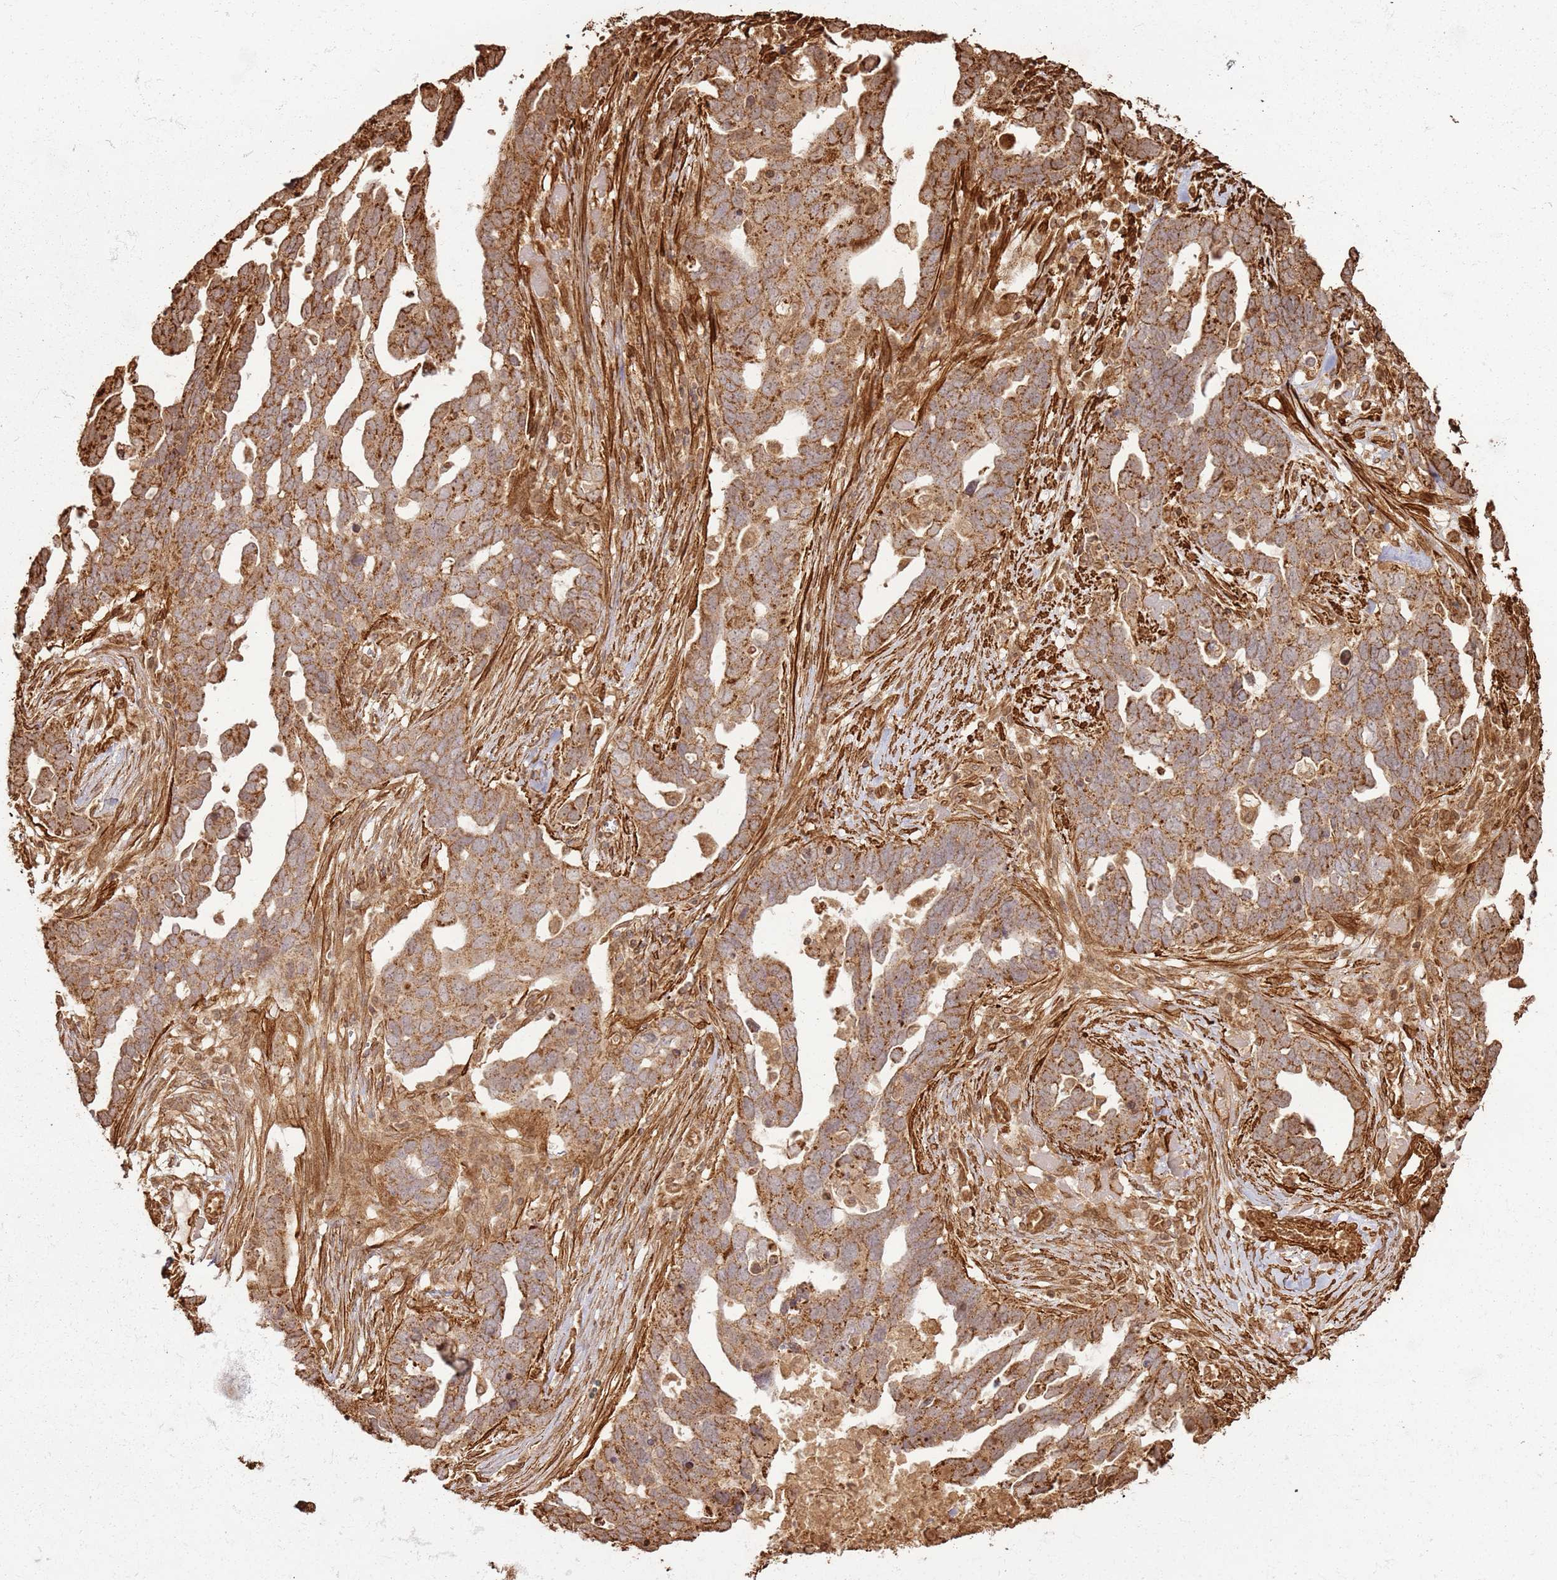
{"staining": {"intensity": "strong", "quantity": ">75%", "location": "cytoplasmic/membranous"}, "tissue": "ovarian cancer", "cell_type": "Tumor cells", "image_type": "cancer", "snomed": [{"axis": "morphology", "description": "Cystadenocarcinoma, serous, NOS"}, {"axis": "topography", "description": "Ovary"}], "caption": "Immunohistochemistry (IHC) staining of ovarian cancer, which displays high levels of strong cytoplasmic/membranous expression in about >75% of tumor cells indicating strong cytoplasmic/membranous protein staining. The staining was performed using DAB (brown) for protein detection and nuclei were counterstained in hematoxylin (blue).", "gene": "DDX59", "patient": {"sex": "female", "age": 54}}